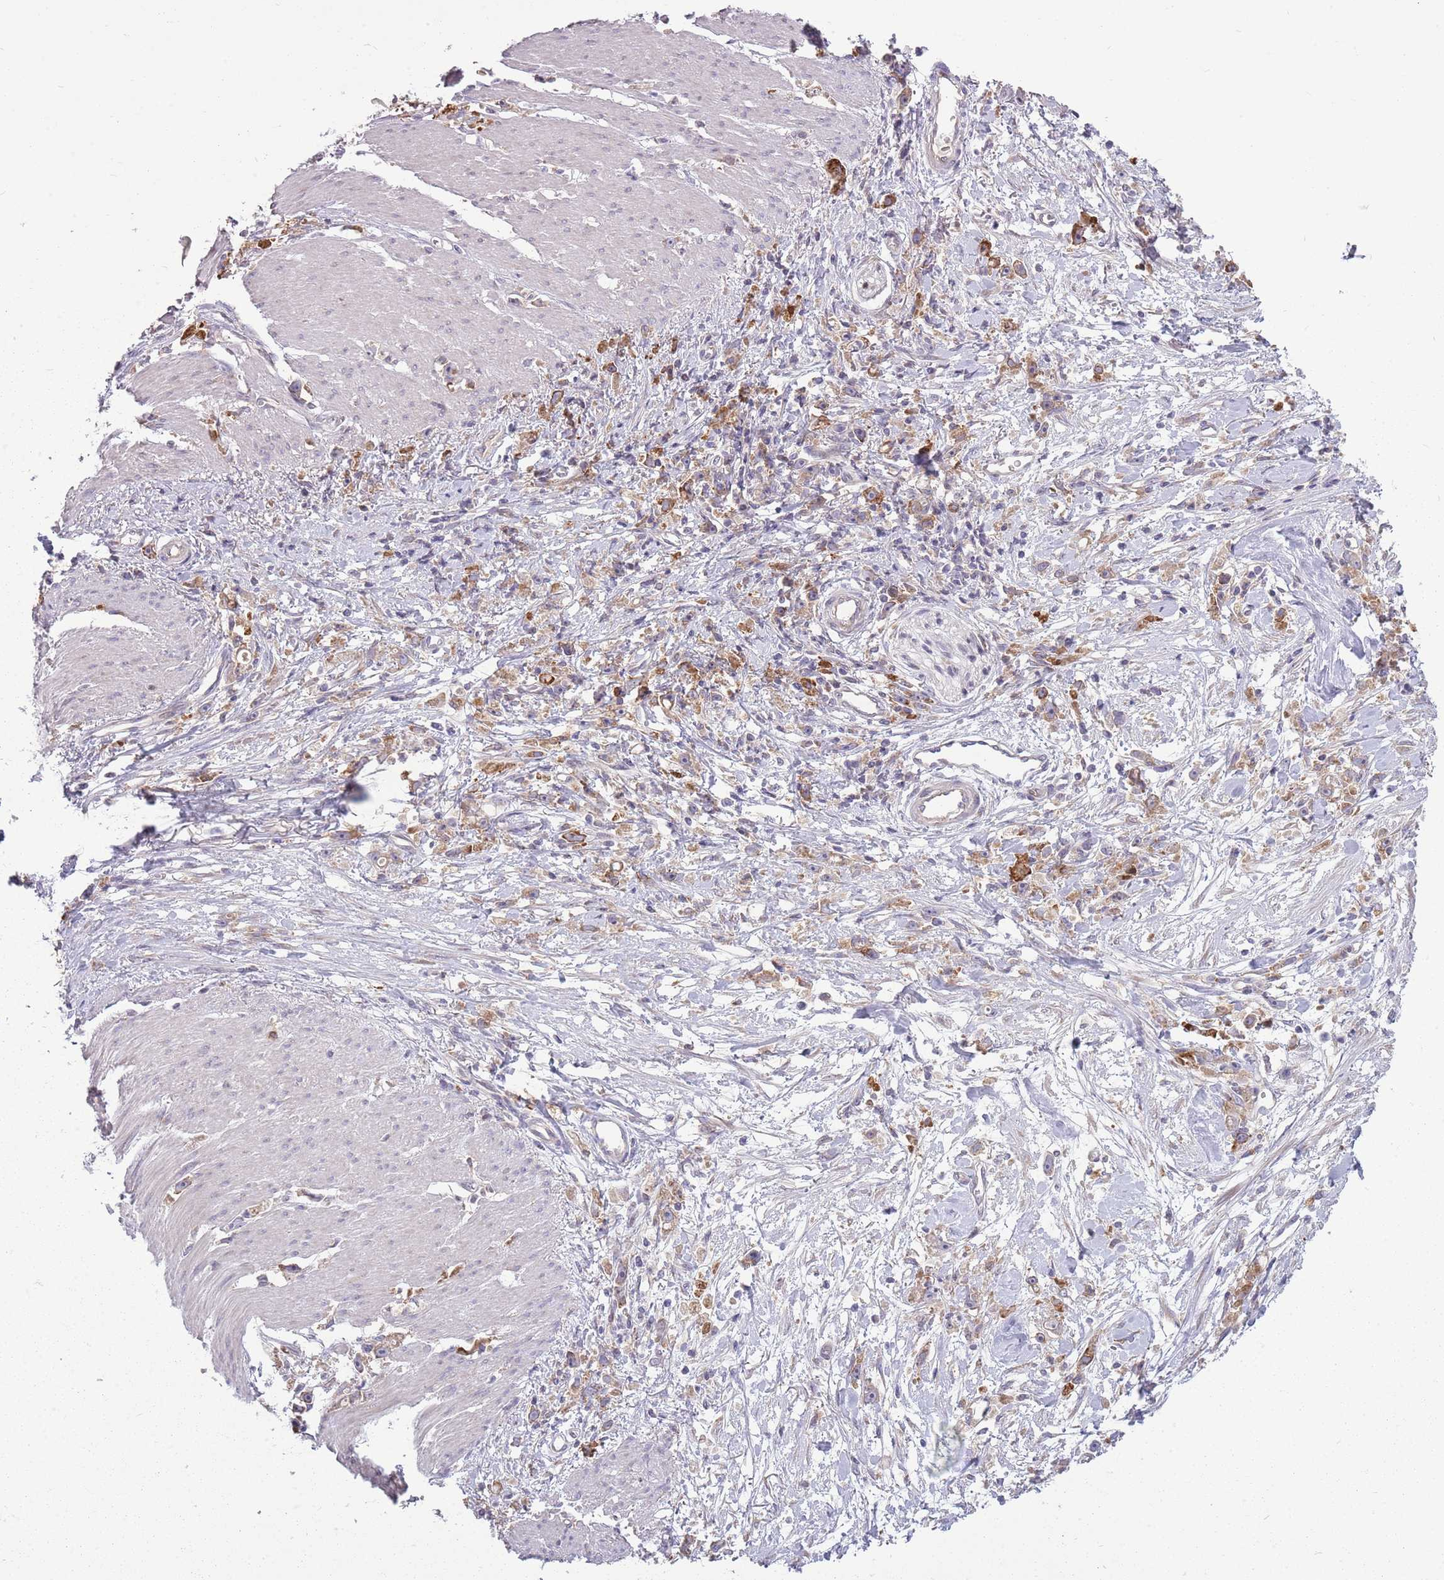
{"staining": {"intensity": "moderate", "quantity": ">75%", "location": "cytoplasmic/membranous"}, "tissue": "stomach cancer", "cell_type": "Tumor cells", "image_type": "cancer", "snomed": [{"axis": "morphology", "description": "Adenocarcinoma, NOS"}, {"axis": "topography", "description": "Stomach"}], "caption": "IHC image of neoplastic tissue: human adenocarcinoma (stomach) stained using immunohistochemistry displays medium levels of moderate protein expression localized specifically in the cytoplasmic/membranous of tumor cells, appearing as a cytoplasmic/membranous brown color.", "gene": "PPP1R27", "patient": {"sex": "female", "age": 59}}